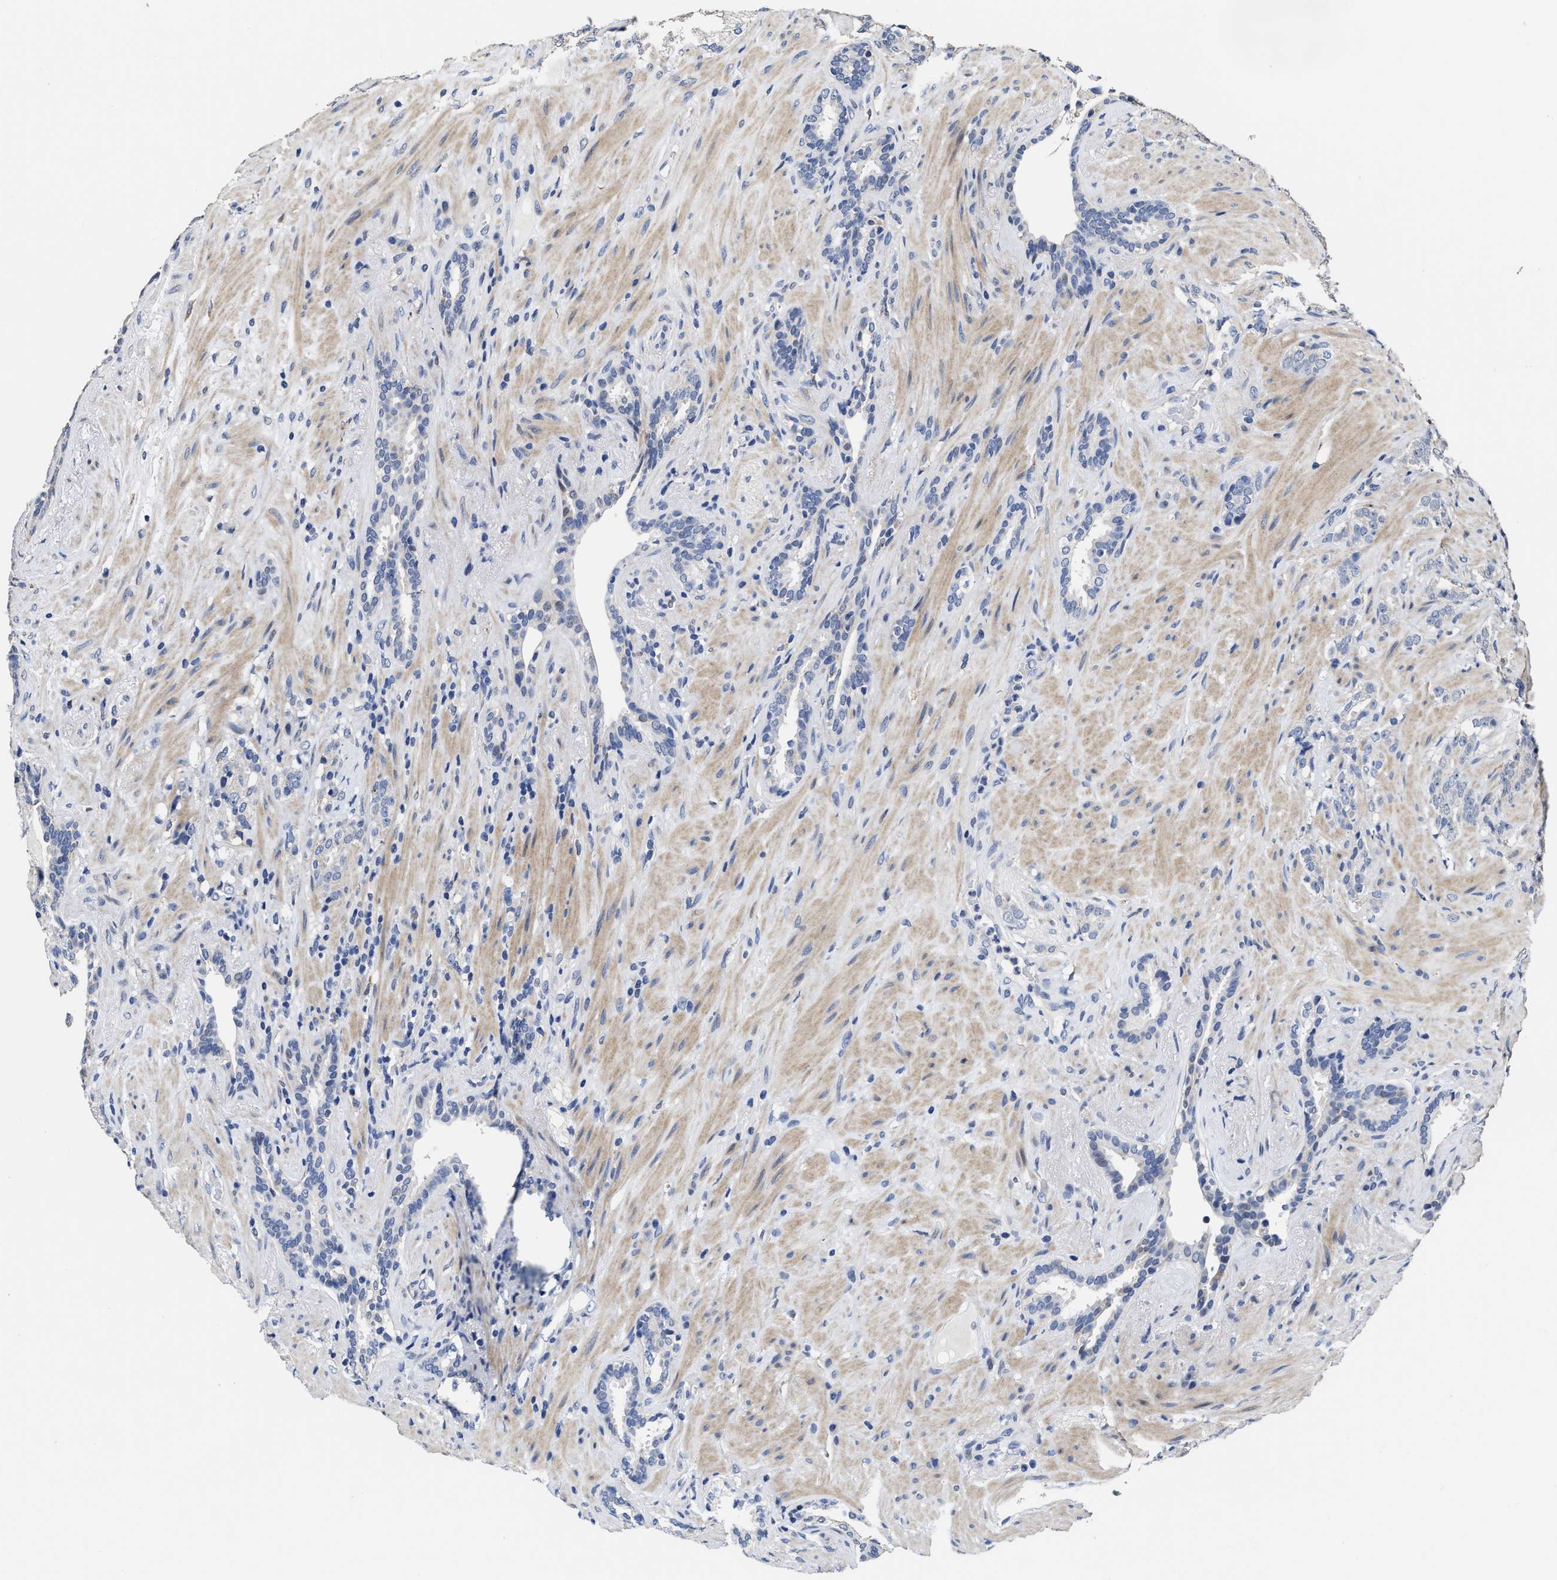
{"staining": {"intensity": "negative", "quantity": "none", "location": "none"}, "tissue": "prostate cancer", "cell_type": "Tumor cells", "image_type": "cancer", "snomed": [{"axis": "morphology", "description": "Adenocarcinoma, High grade"}, {"axis": "topography", "description": "Prostate"}], "caption": "There is no significant staining in tumor cells of prostate cancer. (Immunohistochemistry (ihc), brightfield microscopy, high magnification).", "gene": "ZFAT", "patient": {"sex": "male", "age": 71}}